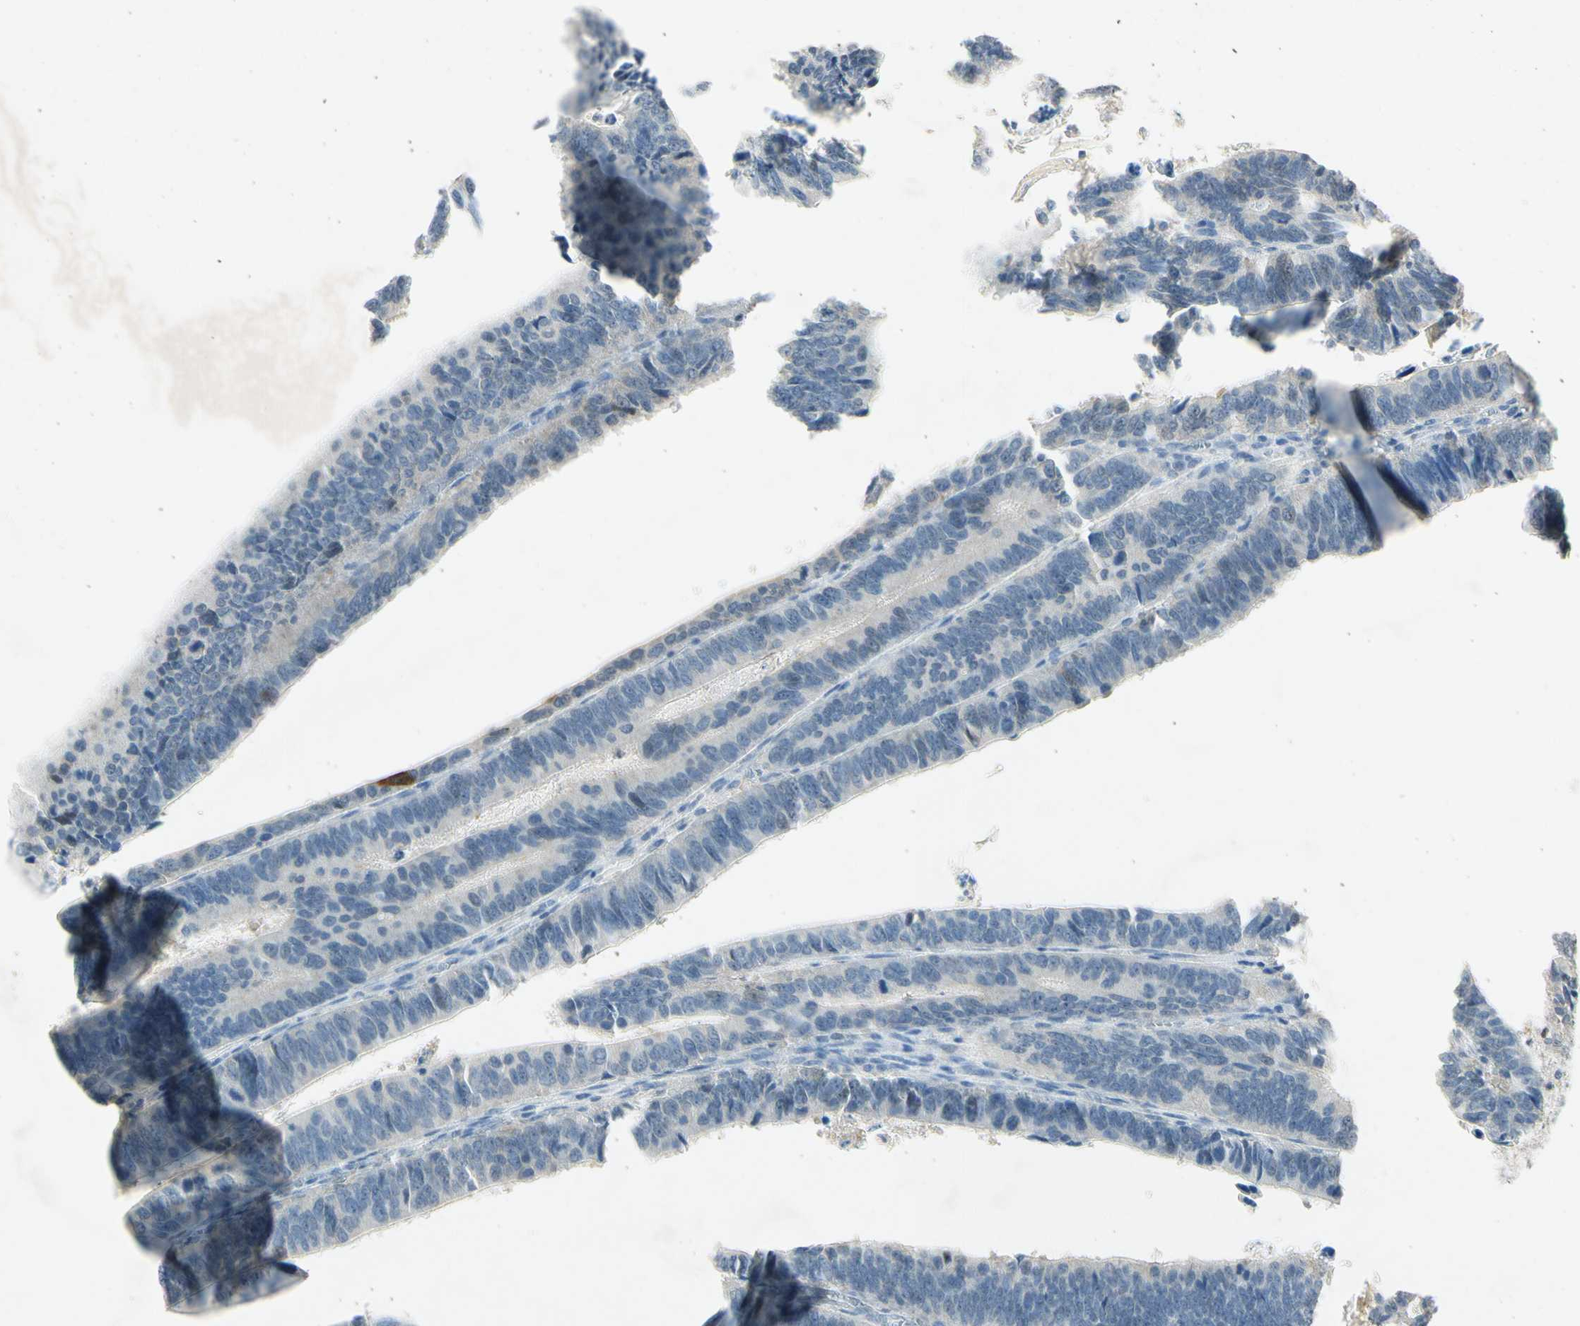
{"staining": {"intensity": "weak", "quantity": "<25%", "location": "cytoplasmic/membranous"}, "tissue": "colorectal cancer", "cell_type": "Tumor cells", "image_type": "cancer", "snomed": [{"axis": "morphology", "description": "Adenocarcinoma, NOS"}, {"axis": "topography", "description": "Colon"}], "caption": "This histopathology image is of colorectal adenocarcinoma stained with immunohistochemistry to label a protein in brown with the nuclei are counter-stained blue. There is no positivity in tumor cells.", "gene": "HSPA1B", "patient": {"sex": "male", "age": 72}}